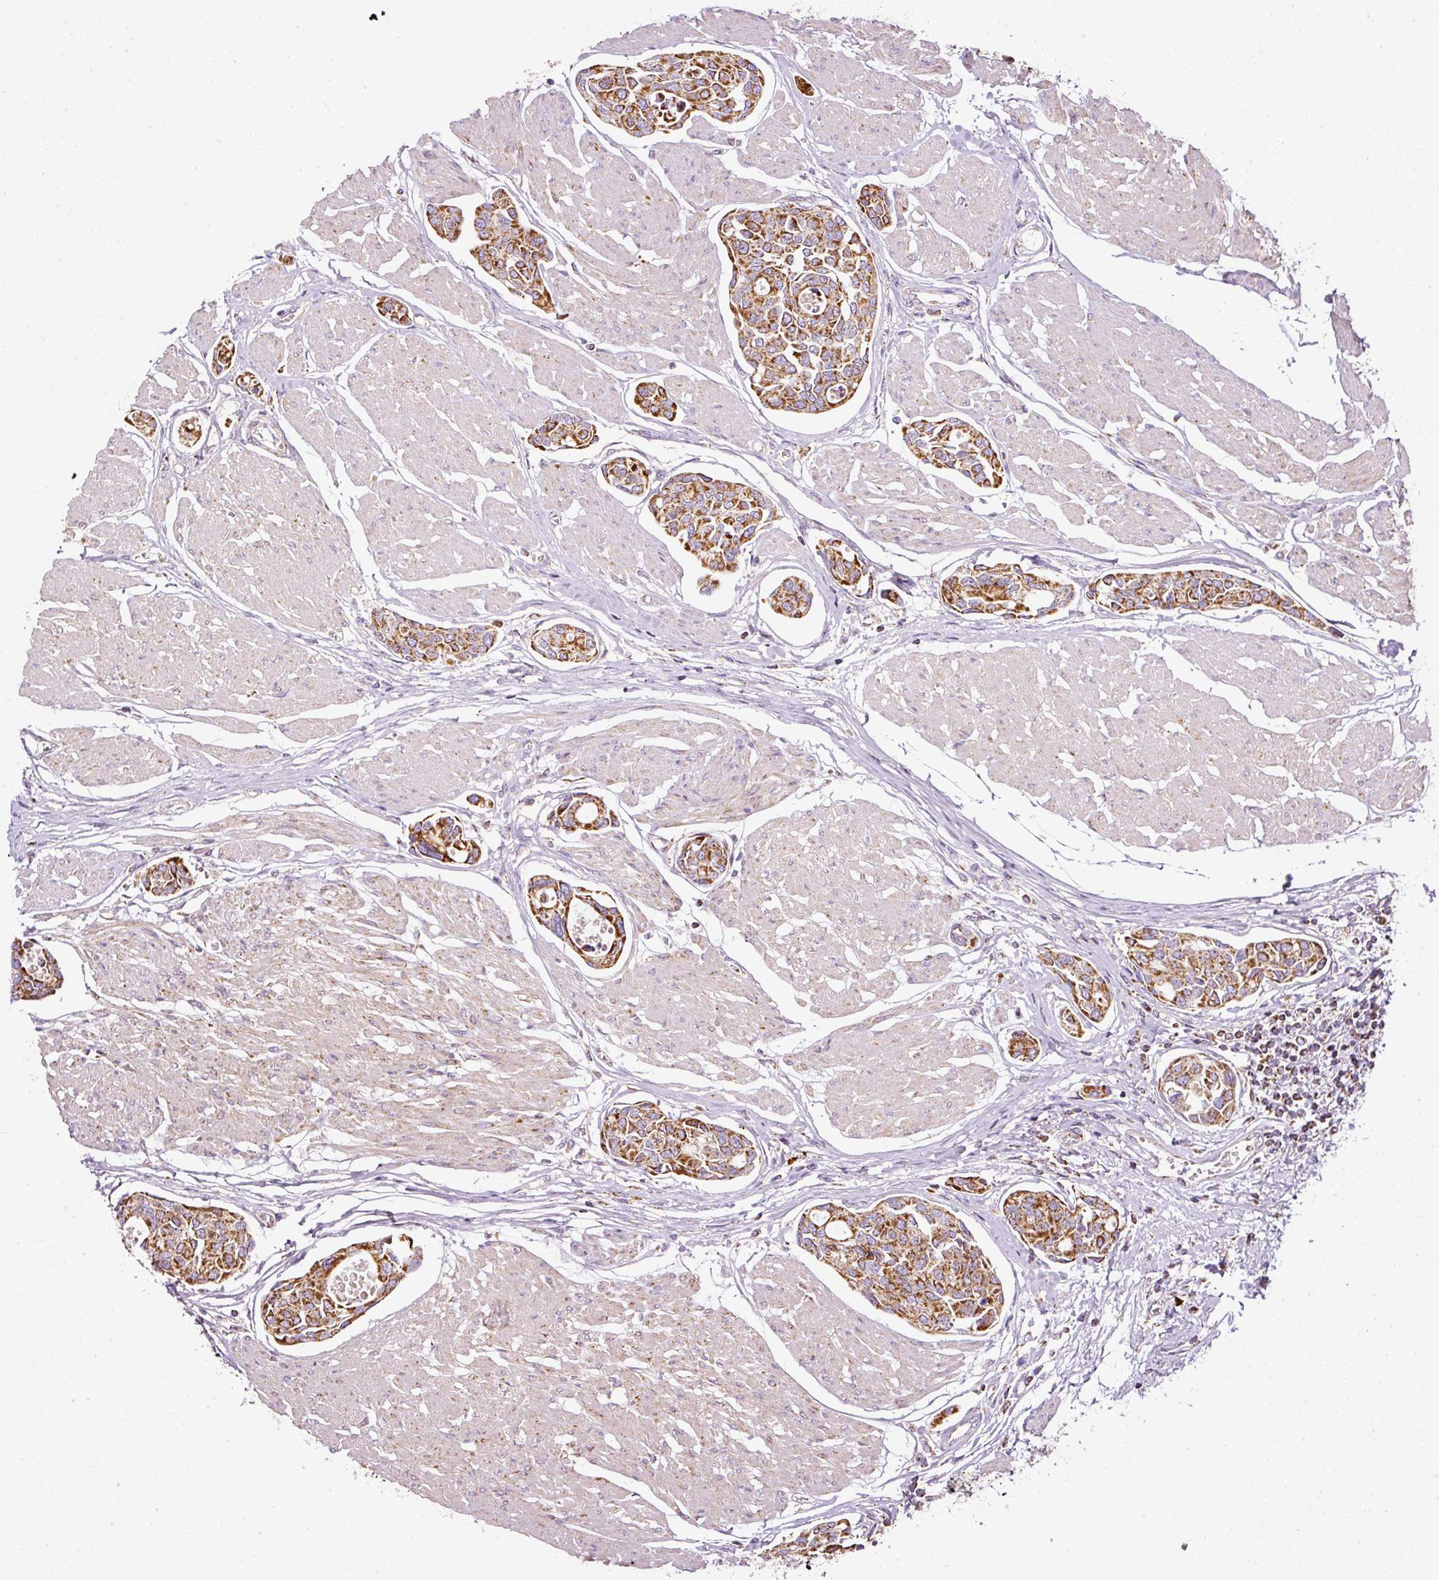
{"staining": {"intensity": "moderate", "quantity": ">75%", "location": "cytoplasmic/membranous"}, "tissue": "urothelial cancer", "cell_type": "Tumor cells", "image_type": "cancer", "snomed": [{"axis": "morphology", "description": "Urothelial carcinoma, High grade"}, {"axis": "topography", "description": "Urinary bladder"}], "caption": "A medium amount of moderate cytoplasmic/membranous positivity is seen in about >75% of tumor cells in high-grade urothelial carcinoma tissue. The protein of interest is shown in brown color, while the nuclei are stained blue.", "gene": "SDHA", "patient": {"sex": "male", "age": 78}}